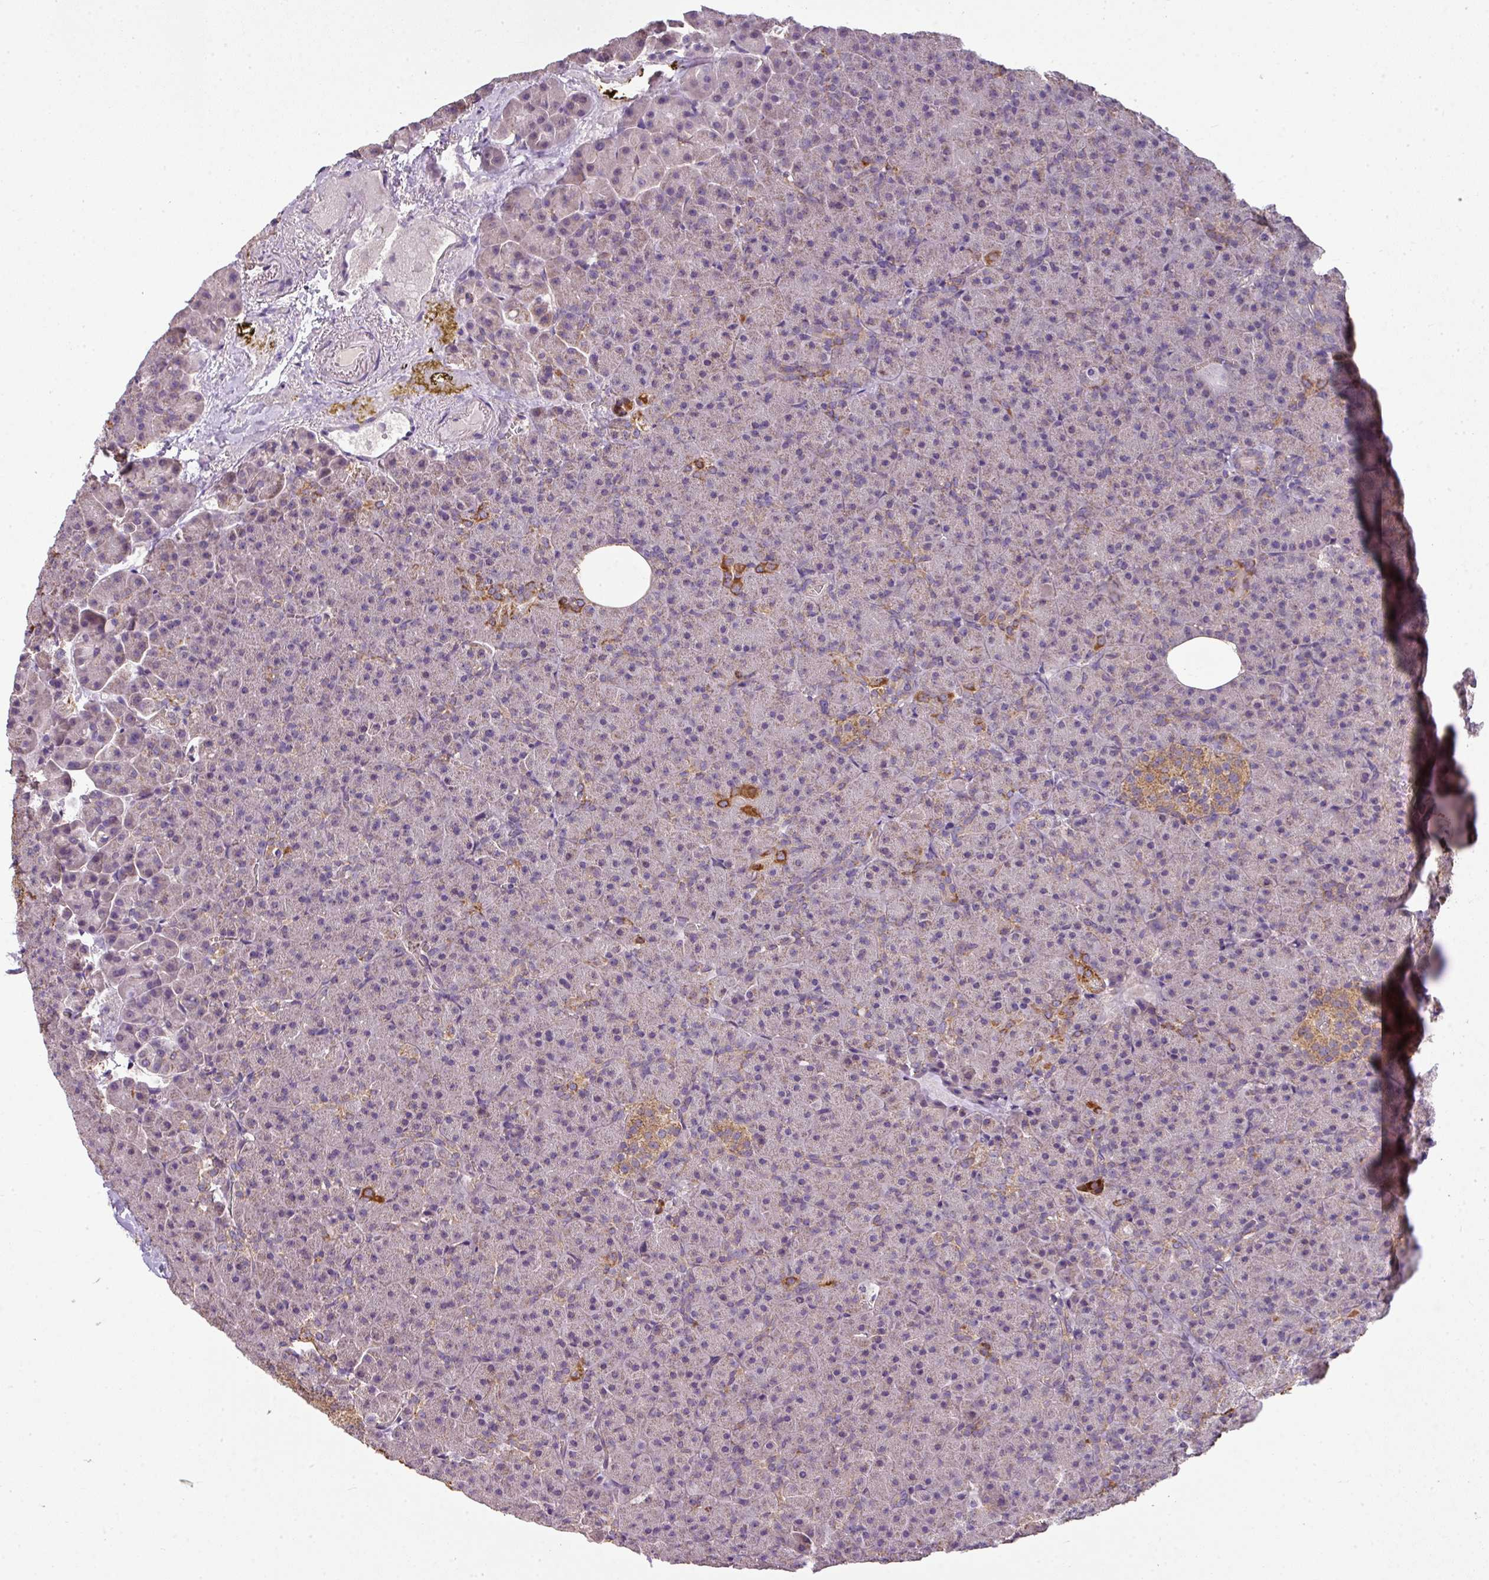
{"staining": {"intensity": "moderate", "quantity": "25%-75%", "location": "cytoplasmic/membranous"}, "tissue": "pancreas", "cell_type": "Exocrine glandular cells", "image_type": "normal", "snomed": [{"axis": "morphology", "description": "Normal tissue, NOS"}, {"axis": "topography", "description": "Pancreas"}], "caption": "This histopathology image reveals IHC staining of benign pancreas, with medium moderate cytoplasmic/membranous expression in approximately 25%-75% of exocrine glandular cells.", "gene": "PALS2", "patient": {"sex": "female", "age": 74}}